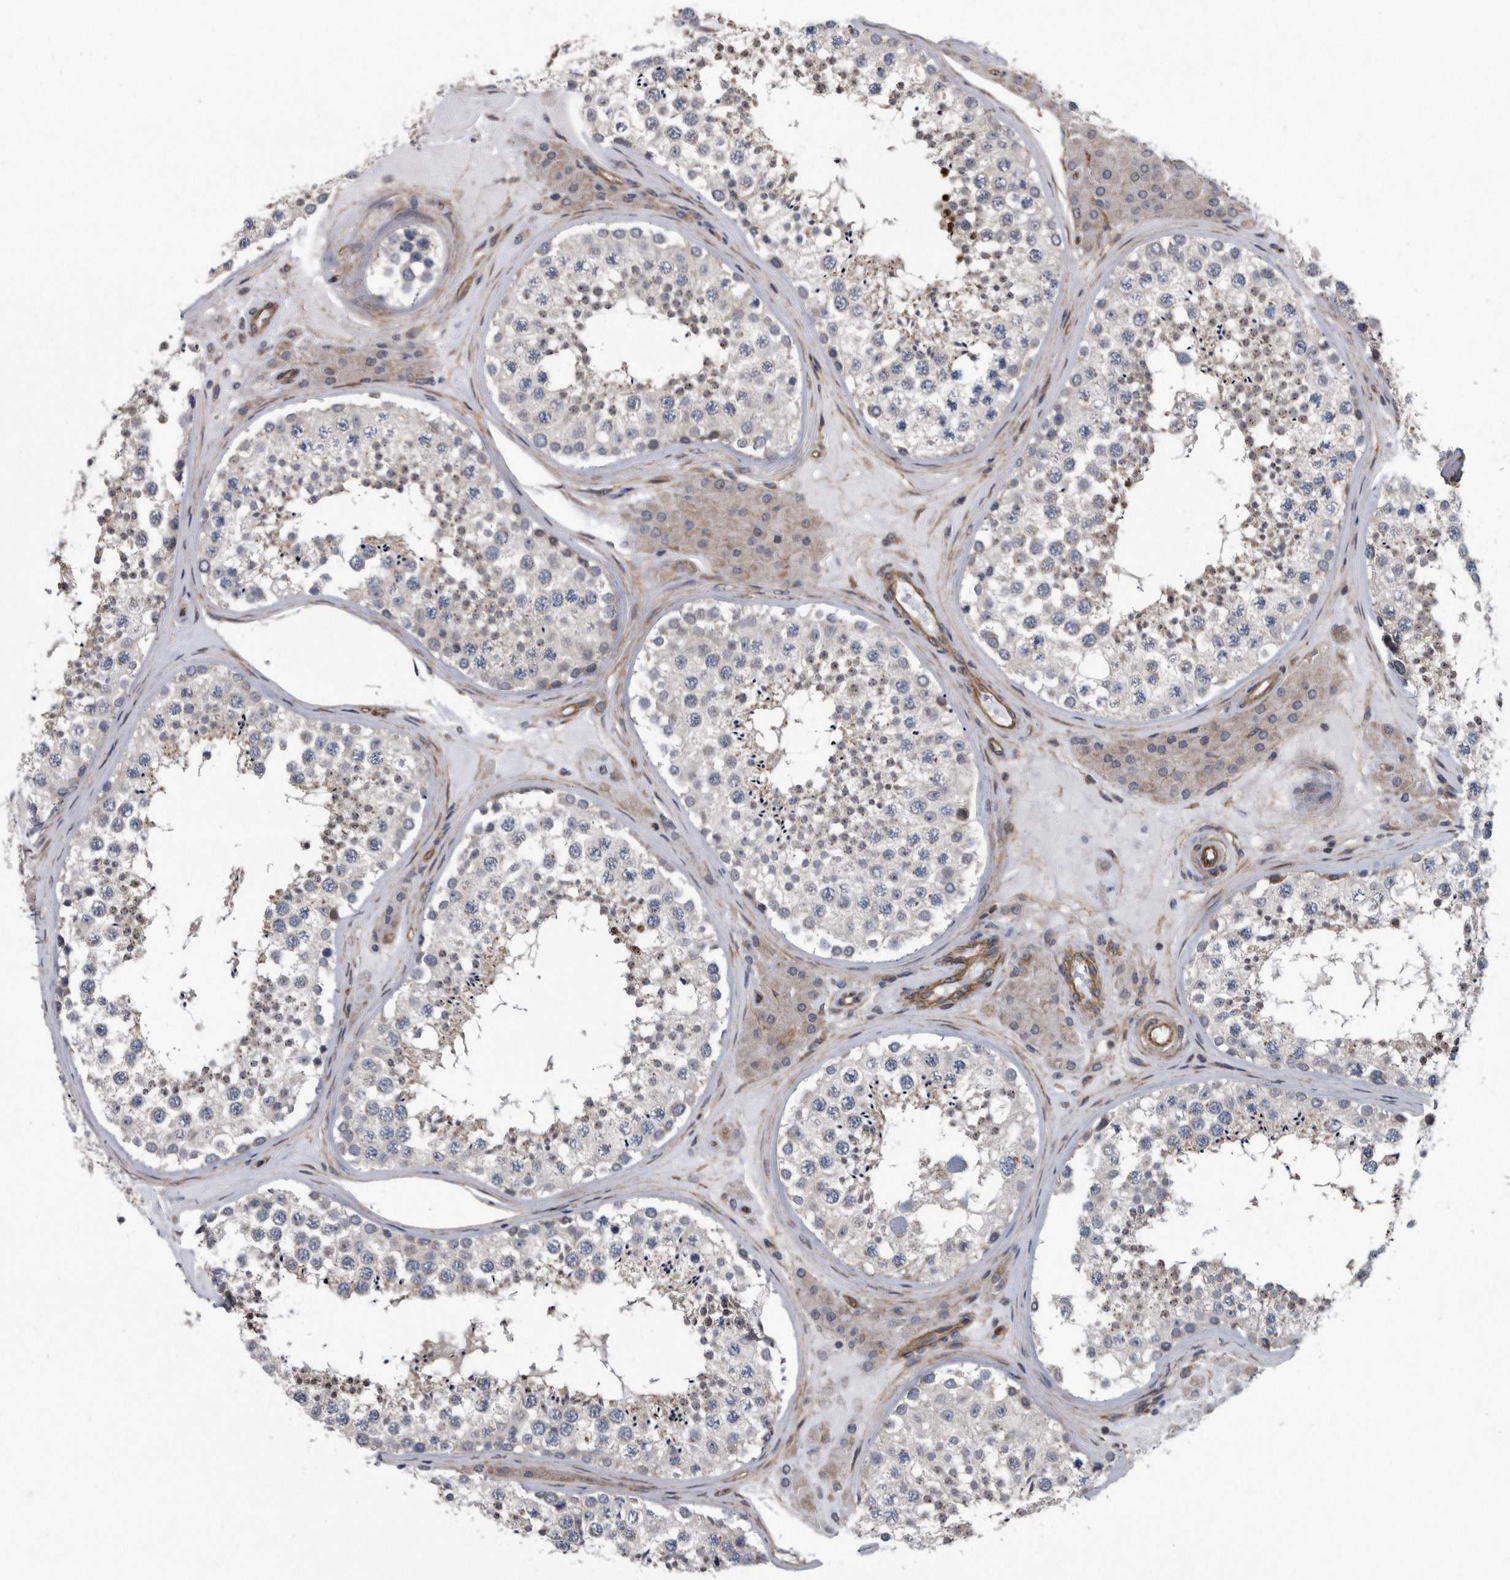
{"staining": {"intensity": "negative", "quantity": "none", "location": "none"}, "tissue": "testis", "cell_type": "Cells in seminiferous ducts", "image_type": "normal", "snomed": [{"axis": "morphology", "description": "Normal tissue, NOS"}, {"axis": "topography", "description": "Testis"}], "caption": "This is an immunohistochemistry (IHC) photomicrograph of normal human testis. There is no positivity in cells in seminiferous ducts.", "gene": "ARMCX1", "patient": {"sex": "male", "age": 46}}